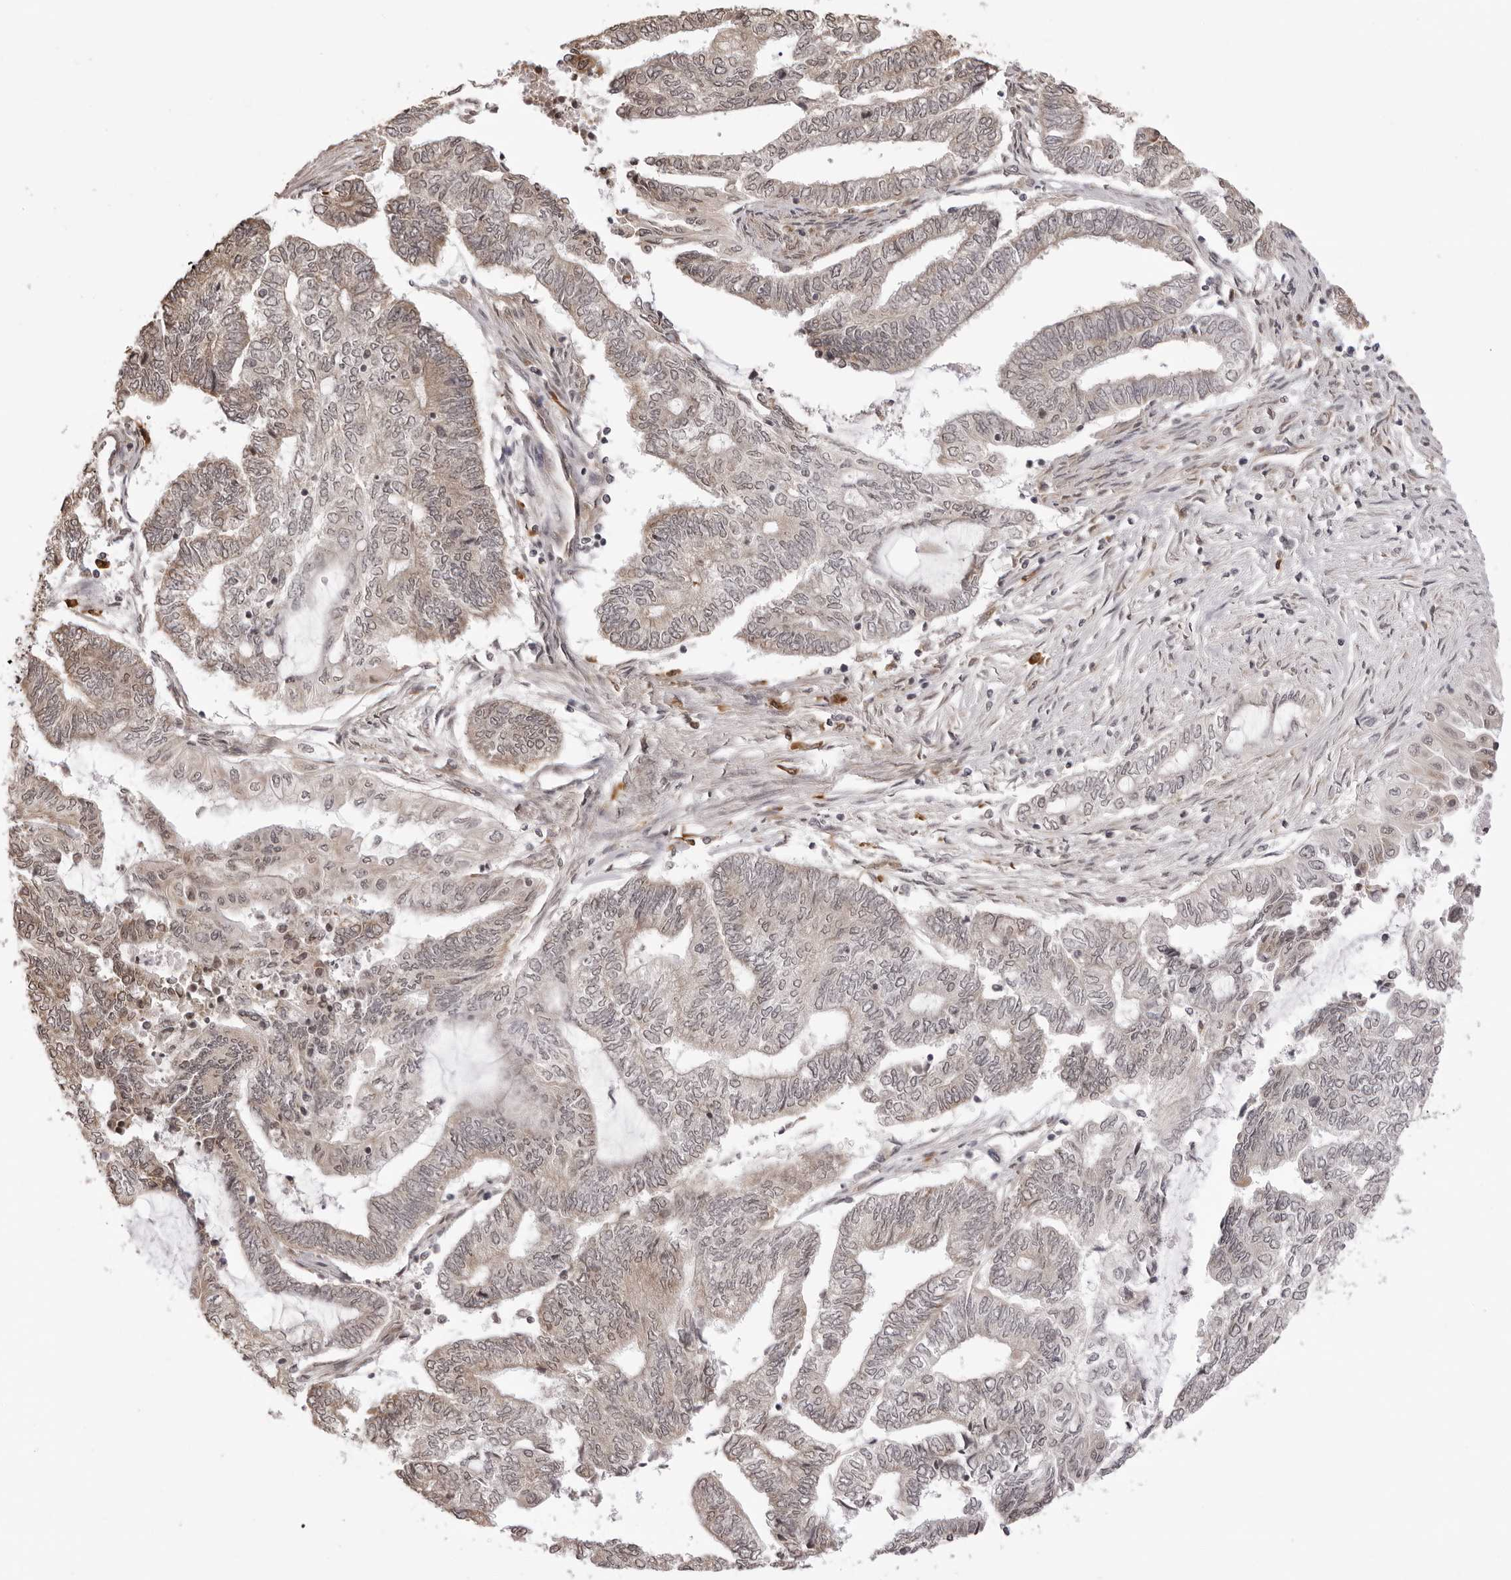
{"staining": {"intensity": "weak", "quantity": "<25%", "location": "cytoplasmic/membranous"}, "tissue": "endometrial cancer", "cell_type": "Tumor cells", "image_type": "cancer", "snomed": [{"axis": "morphology", "description": "Adenocarcinoma, NOS"}, {"axis": "topography", "description": "Uterus"}, {"axis": "topography", "description": "Endometrium"}], "caption": "Protein analysis of endometrial cancer demonstrates no significant staining in tumor cells.", "gene": "ZC3H11A", "patient": {"sex": "female", "age": 70}}